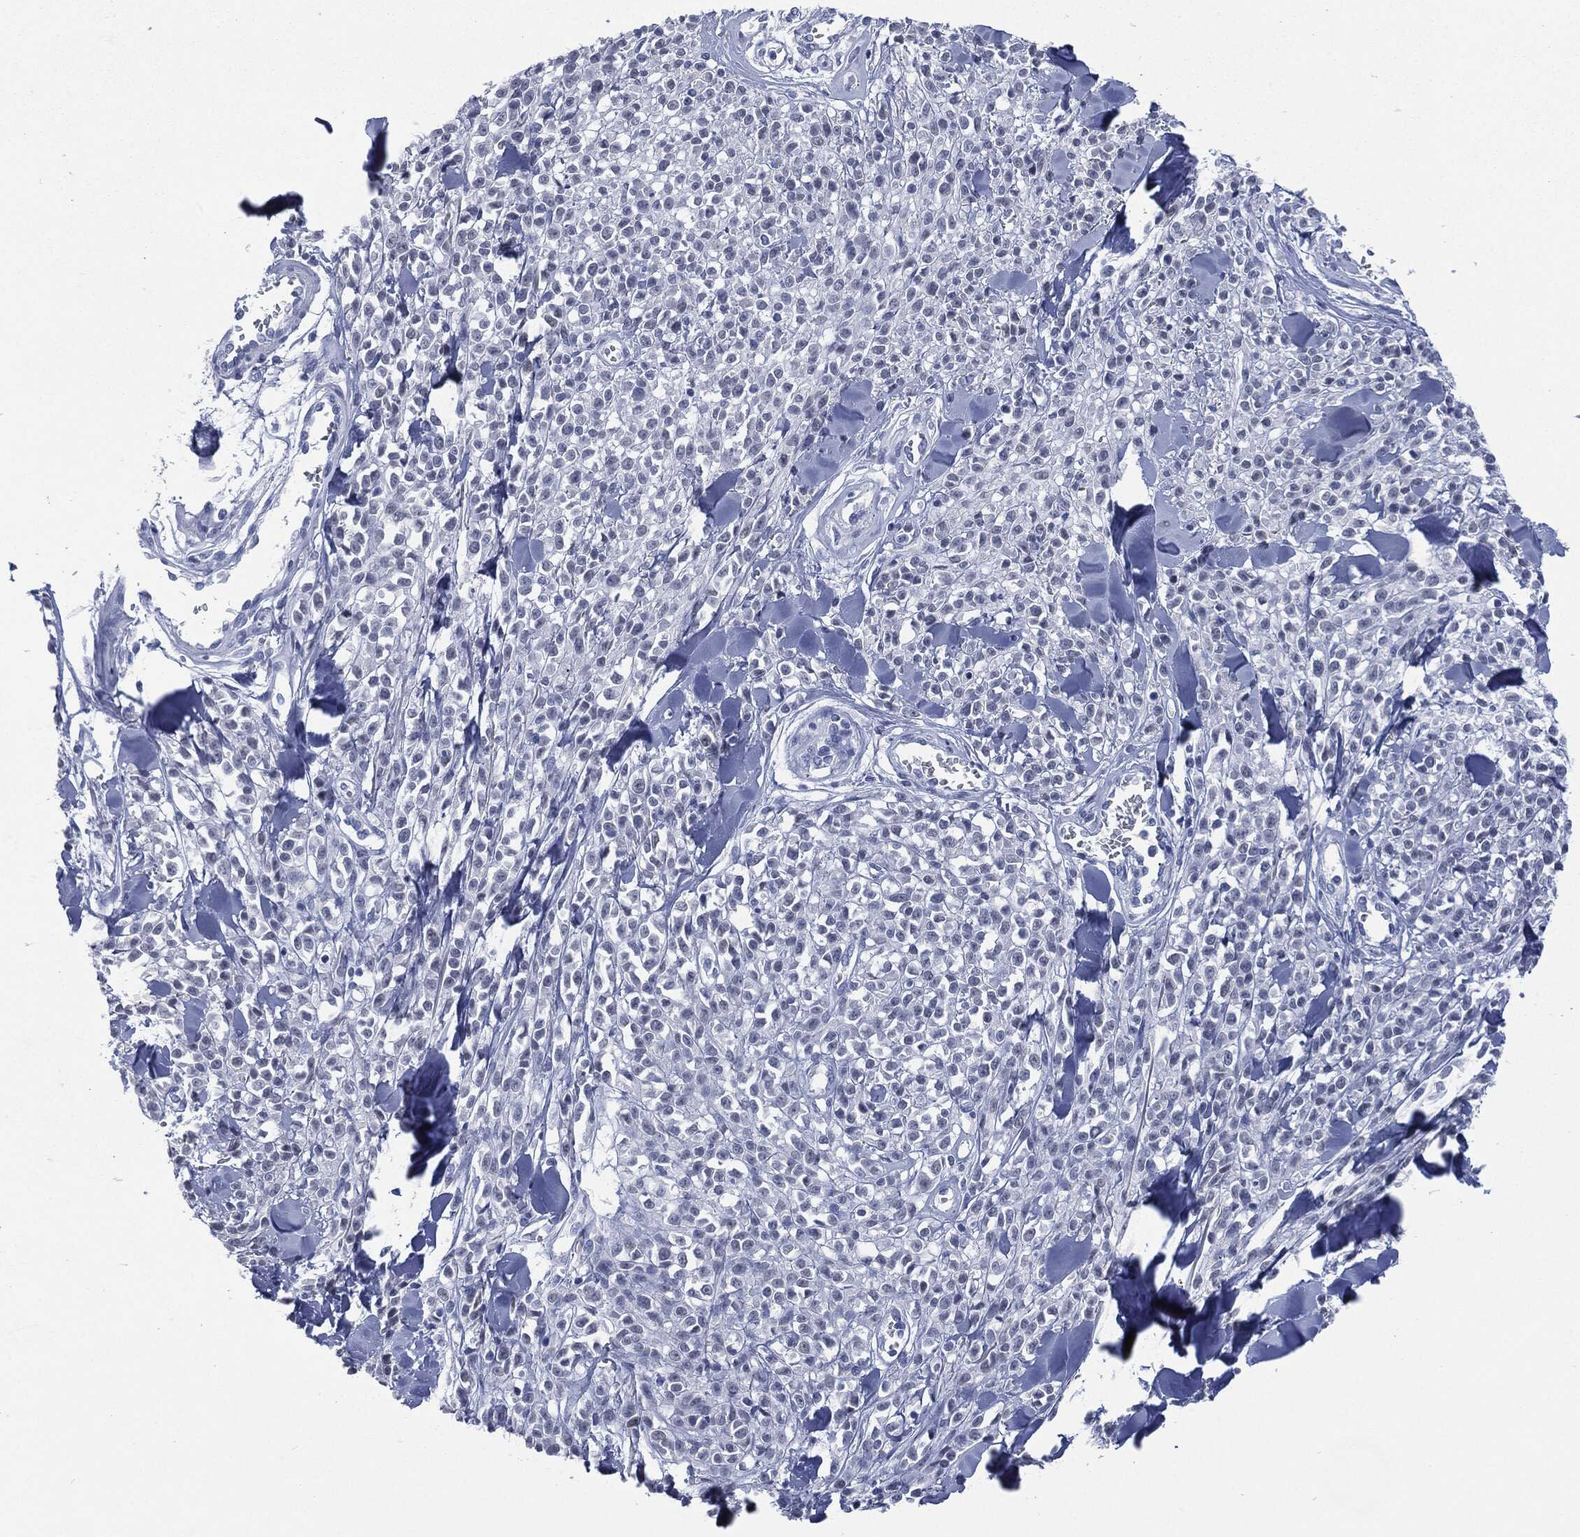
{"staining": {"intensity": "negative", "quantity": "none", "location": "none"}, "tissue": "melanoma", "cell_type": "Tumor cells", "image_type": "cancer", "snomed": [{"axis": "morphology", "description": "Malignant melanoma, NOS"}, {"axis": "topography", "description": "Skin"}, {"axis": "topography", "description": "Skin of trunk"}], "caption": "IHC image of neoplastic tissue: malignant melanoma stained with DAB reveals no significant protein staining in tumor cells.", "gene": "MUC16", "patient": {"sex": "male", "age": 74}}